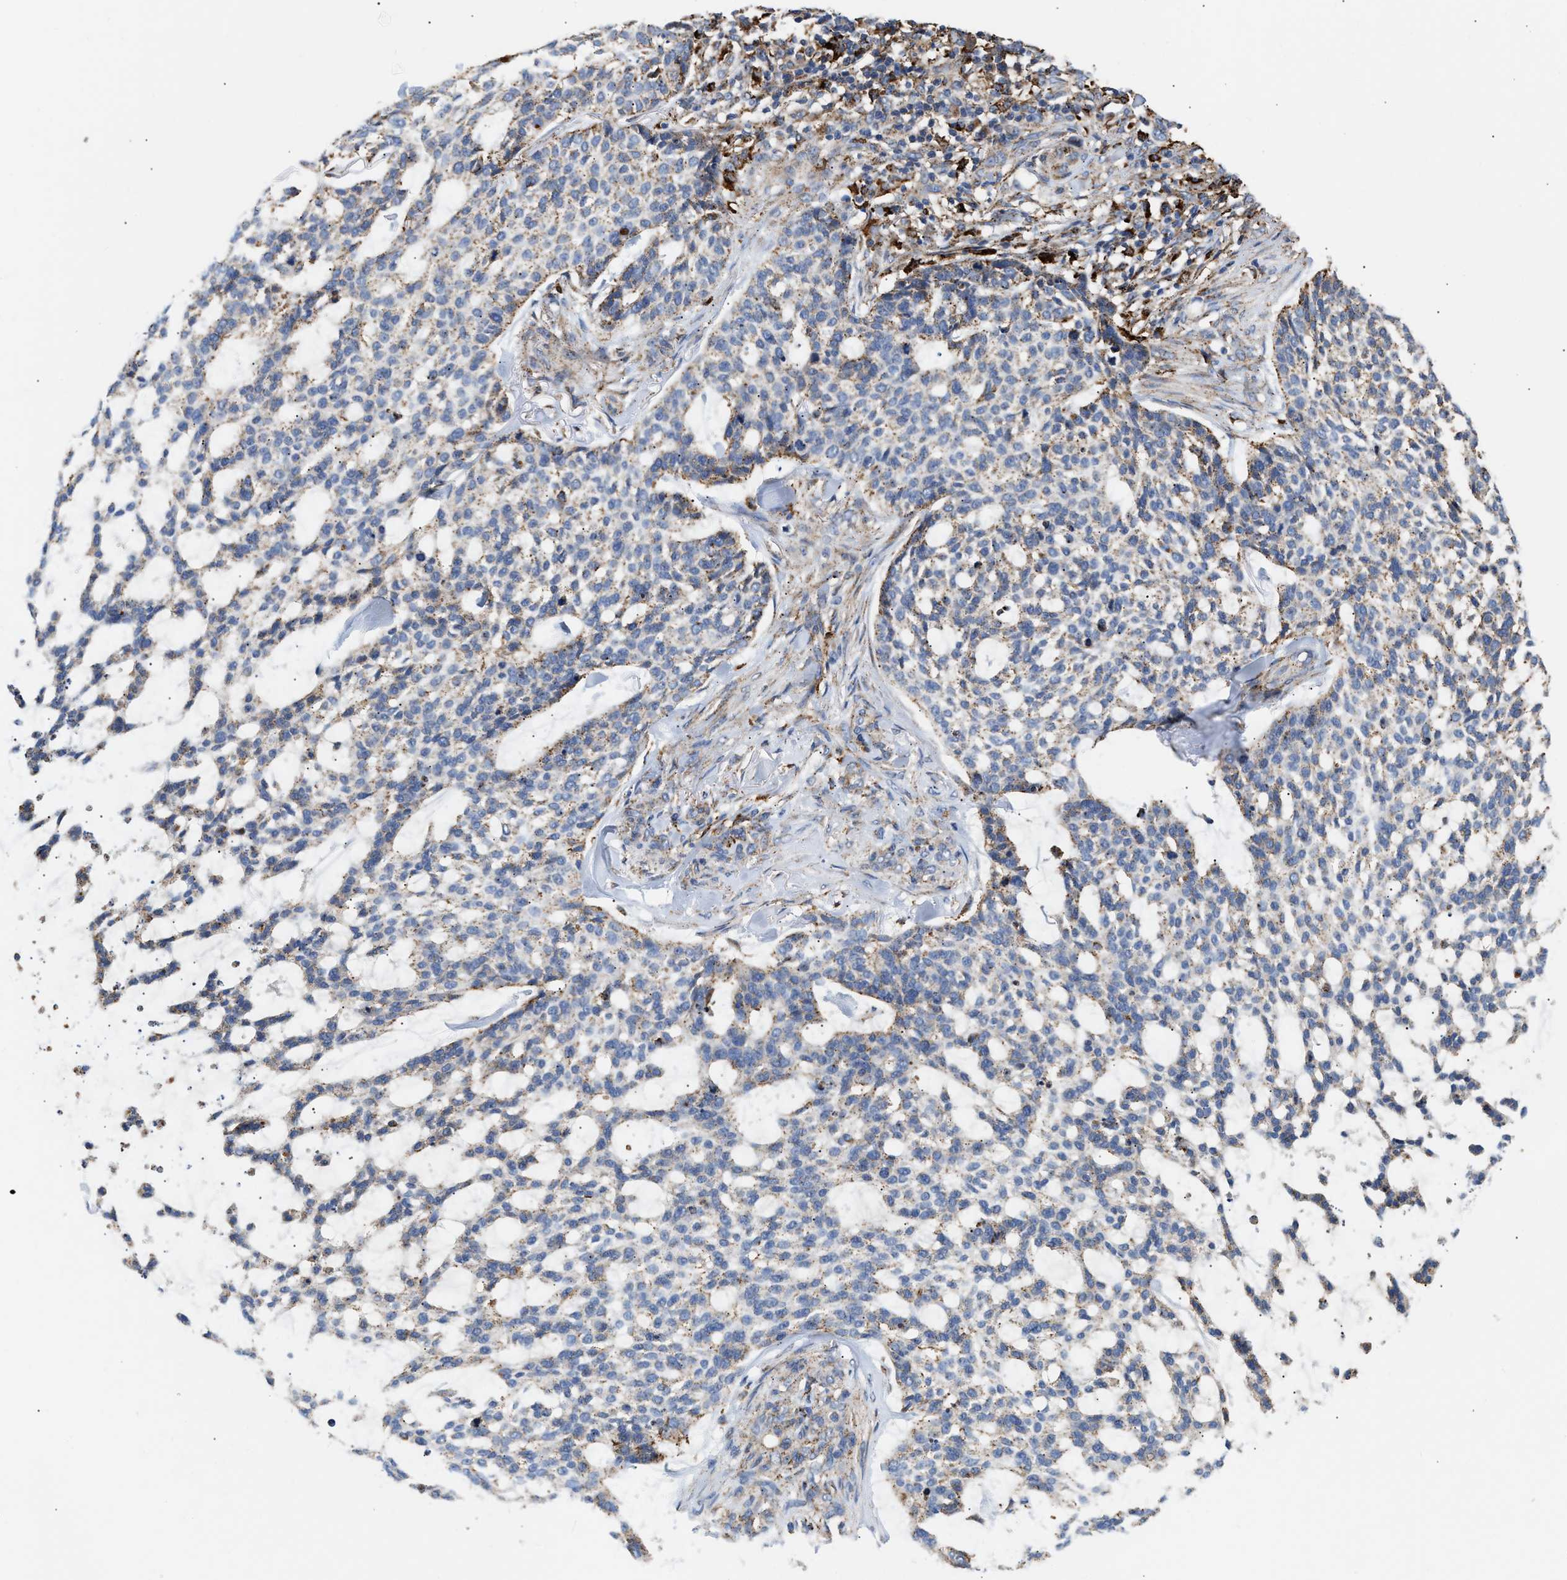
{"staining": {"intensity": "weak", "quantity": "25%-75%", "location": "cytoplasmic/membranous"}, "tissue": "skin cancer", "cell_type": "Tumor cells", "image_type": "cancer", "snomed": [{"axis": "morphology", "description": "Basal cell carcinoma"}, {"axis": "topography", "description": "Skin"}], "caption": "Protein expression analysis of skin cancer shows weak cytoplasmic/membranous expression in approximately 25%-75% of tumor cells.", "gene": "CCDC146", "patient": {"sex": "female", "age": 64}}